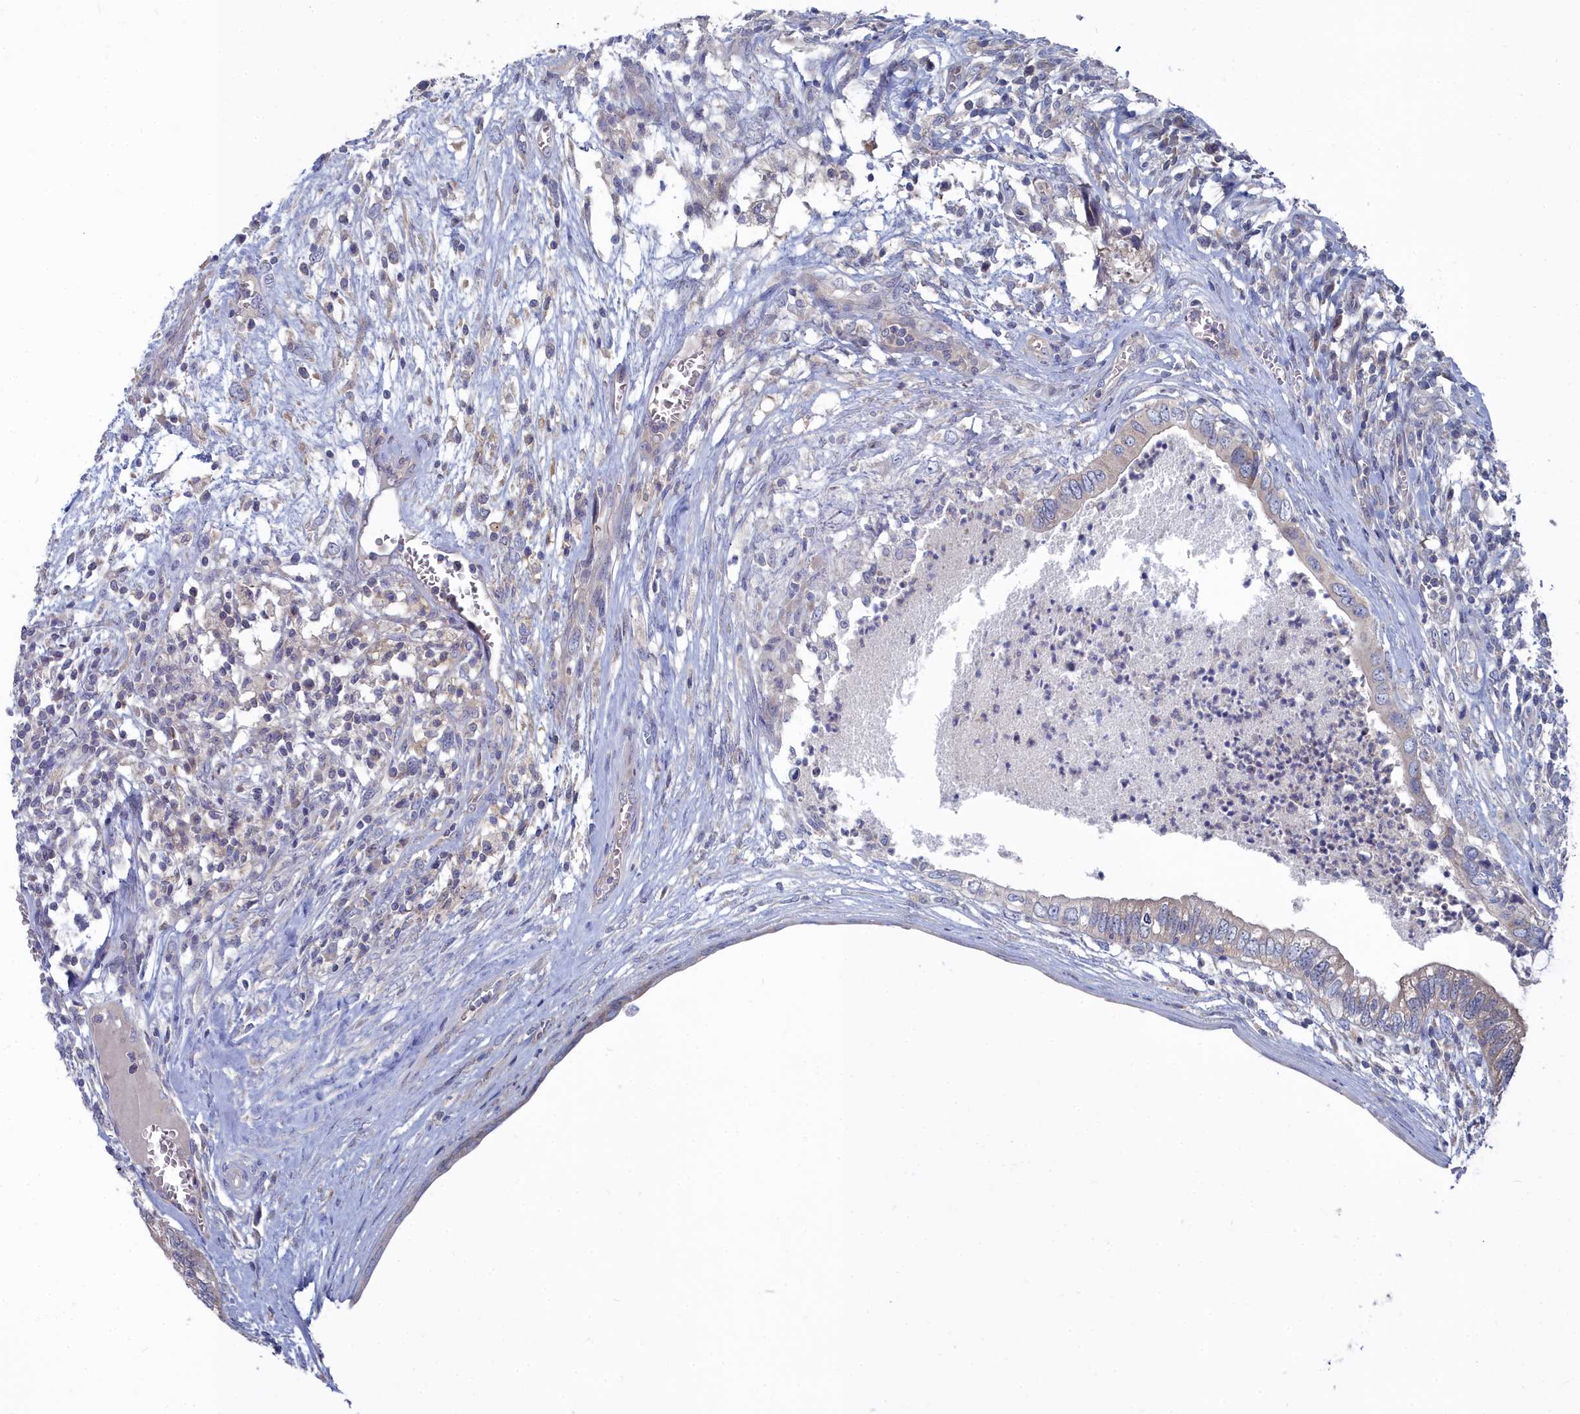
{"staining": {"intensity": "negative", "quantity": "none", "location": "none"}, "tissue": "testis cancer", "cell_type": "Tumor cells", "image_type": "cancer", "snomed": [{"axis": "morphology", "description": "Seminoma, NOS"}, {"axis": "morphology", "description": "Carcinoma, Embryonal, NOS"}, {"axis": "topography", "description": "Testis"}], "caption": "This is a micrograph of IHC staining of testis embryonal carcinoma, which shows no expression in tumor cells. (DAB (3,3'-diaminobenzidine) IHC visualized using brightfield microscopy, high magnification).", "gene": "CCDC149", "patient": {"sex": "male", "age": 29}}